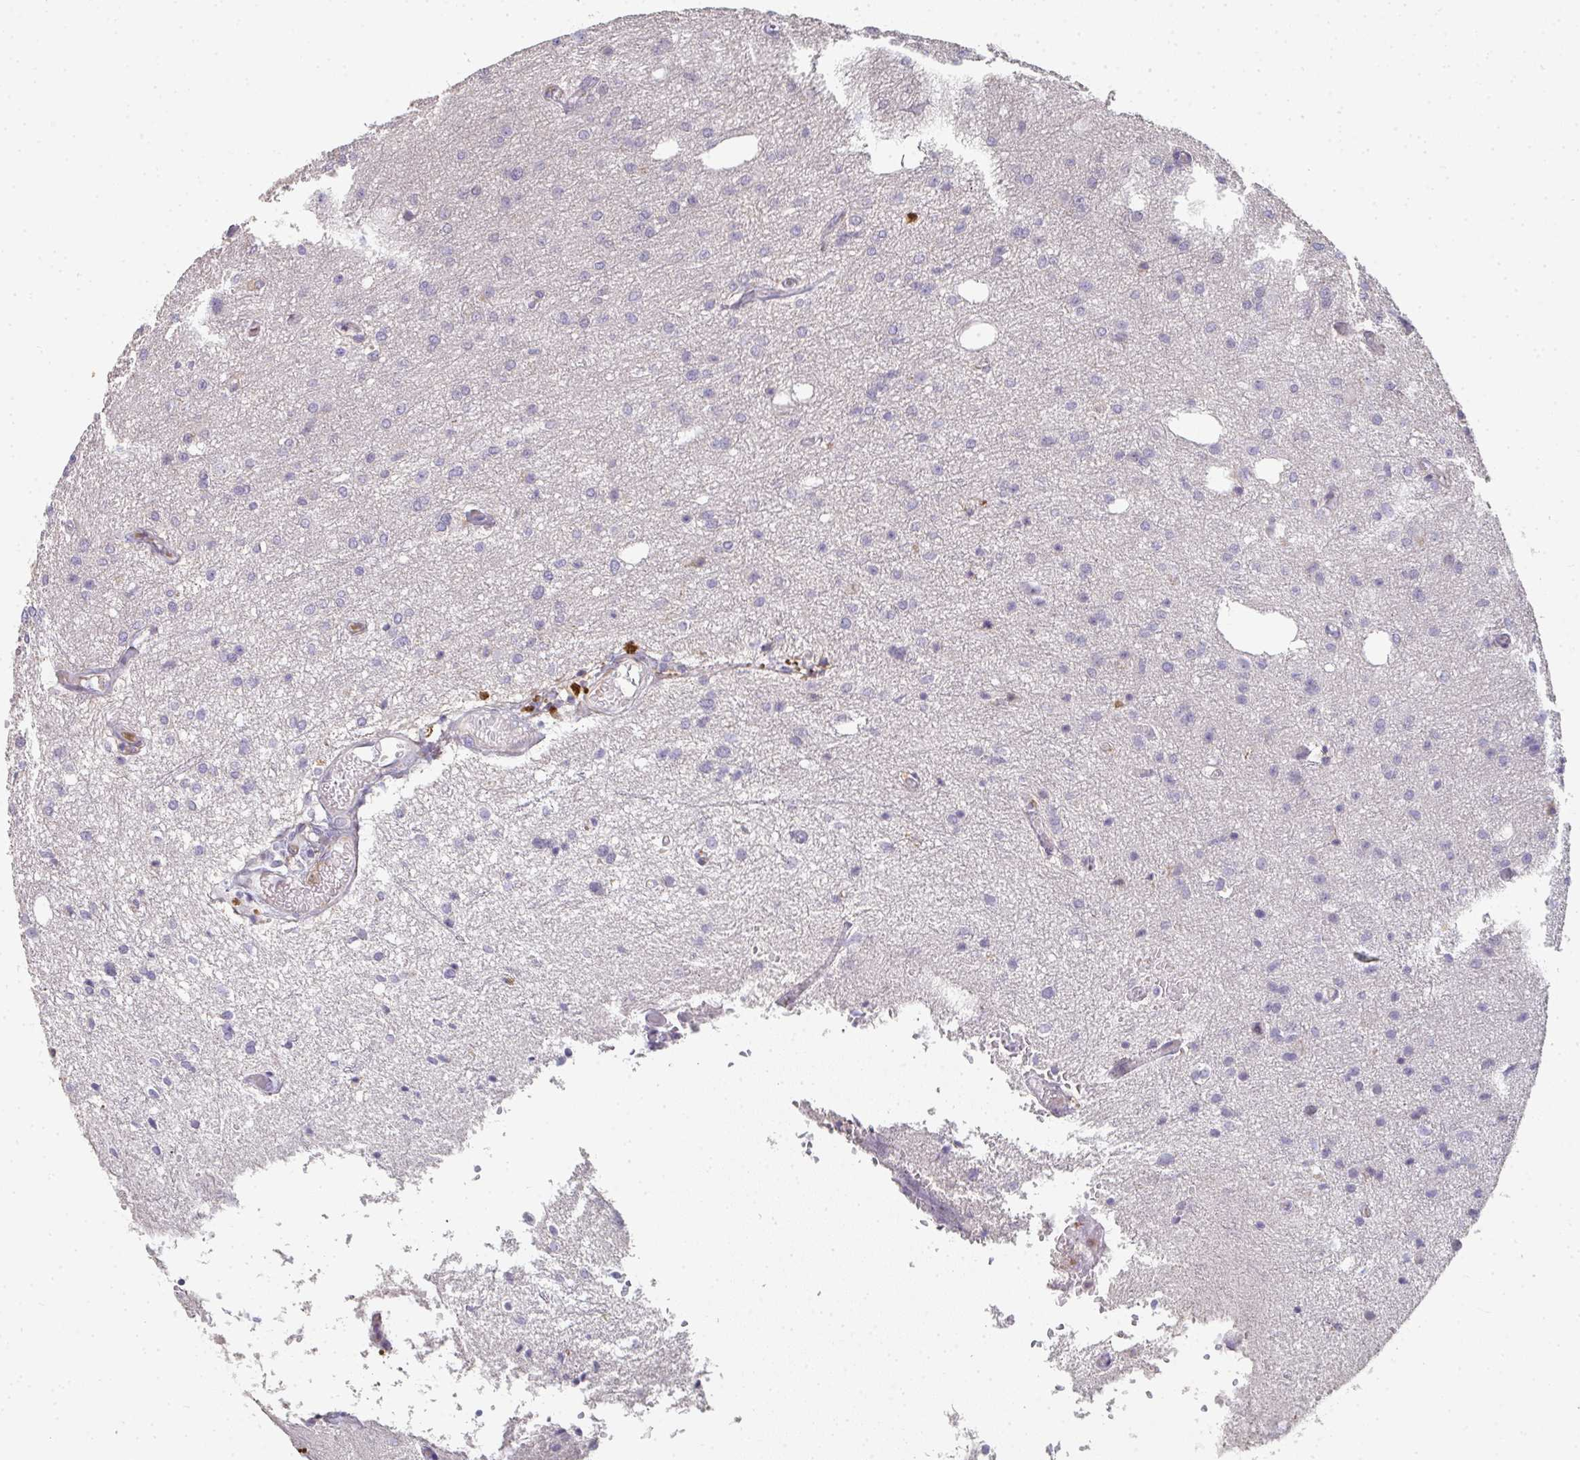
{"staining": {"intensity": "negative", "quantity": "none", "location": "none"}, "tissue": "glioma", "cell_type": "Tumor cells", "image_type": "cancer", "snomed": [{"axis": "morphology", "description": "Glioma, malignant, Low grade"}, {"axis": "topography", "description": "Brain"}], "caption": "Immunohistochemistry (IHC) of human glioma shows no expression in tumor cells.", "gene": "A1CF", "patient": {"sex": "male", "age": 26}}